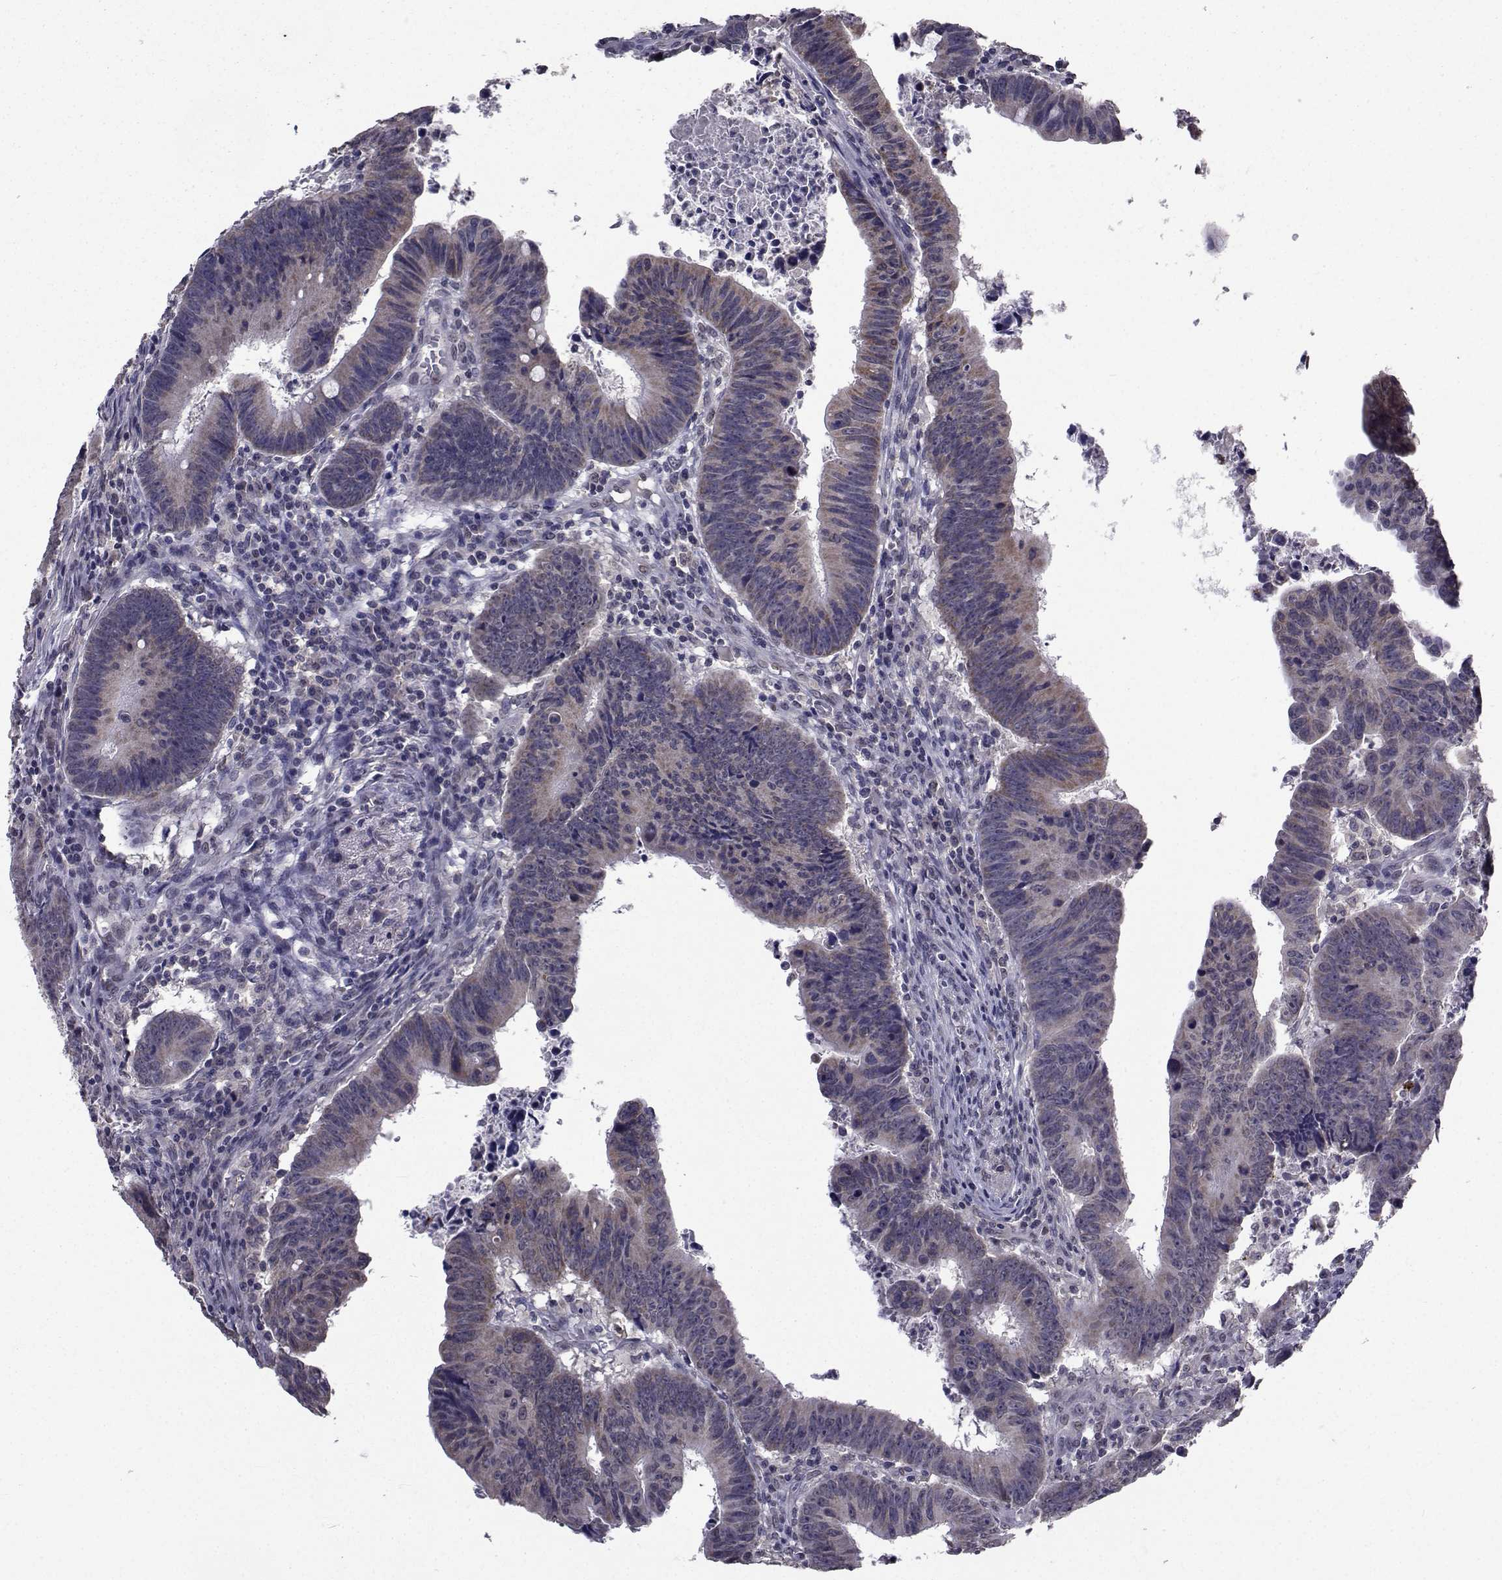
{"staining": {"intensity": "moderate", "quantity": "25%-75%", "location": "cytoplasmic/membranous"}, "tissue": "colorectal cancer", "cell_type": "Tumor cells", "image_type": "cancer", "snomed": [{"axis": "morphology", "description": "Adenocarcinoma, NOS"}, {"axis": "topography", "description": "Colon"}], "caption": "Brown immunohistochemical staining in colorectal cancer reveals moderate cytoplasmic/membranous positivity in about 25%-75% of tumor cells. (brown staining indicates protein expression, while blue staining denotes nuclei).", "gene": "CYP2S1", "patient": {"sex": "female", "age": 87}}